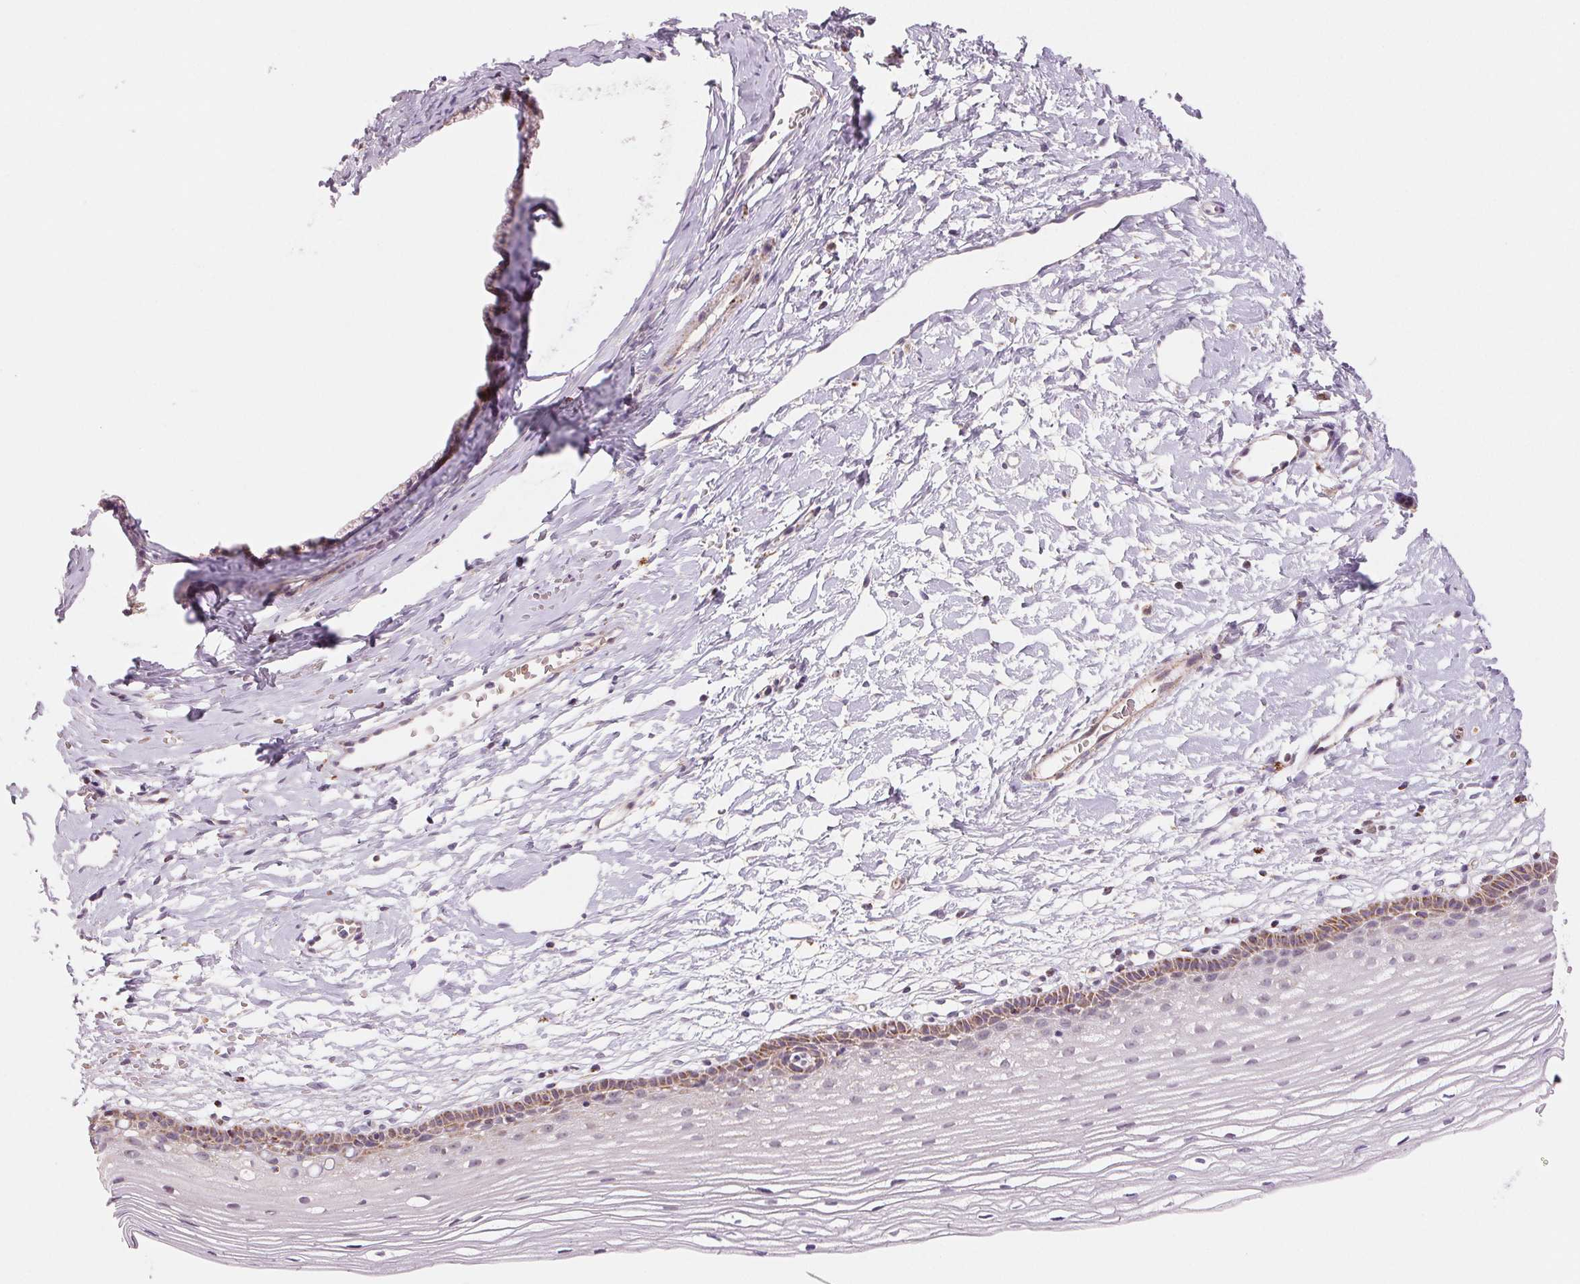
{"staining": {"intensity": "weak", "quantity": ">75%", "location": "cytoplasmic/membranous"}, "tissue": "cervix", "cell_type": "Glandular cells", "image_type": "normal", "snomed": [{"axis": "morphology", "description": "Normal tissue, NOS"}, {"axis": "topography", "description": "Cervix"}], "caption": "A brown stain labels weak cytoplasmic/membranous expression of a protein in glandular cells of unremarkable human cervix. (Brightfield microscopy of DAB IHC at high magnification).", "gene": "HINT2", "patient": {"sex": "female", "age": 40}}